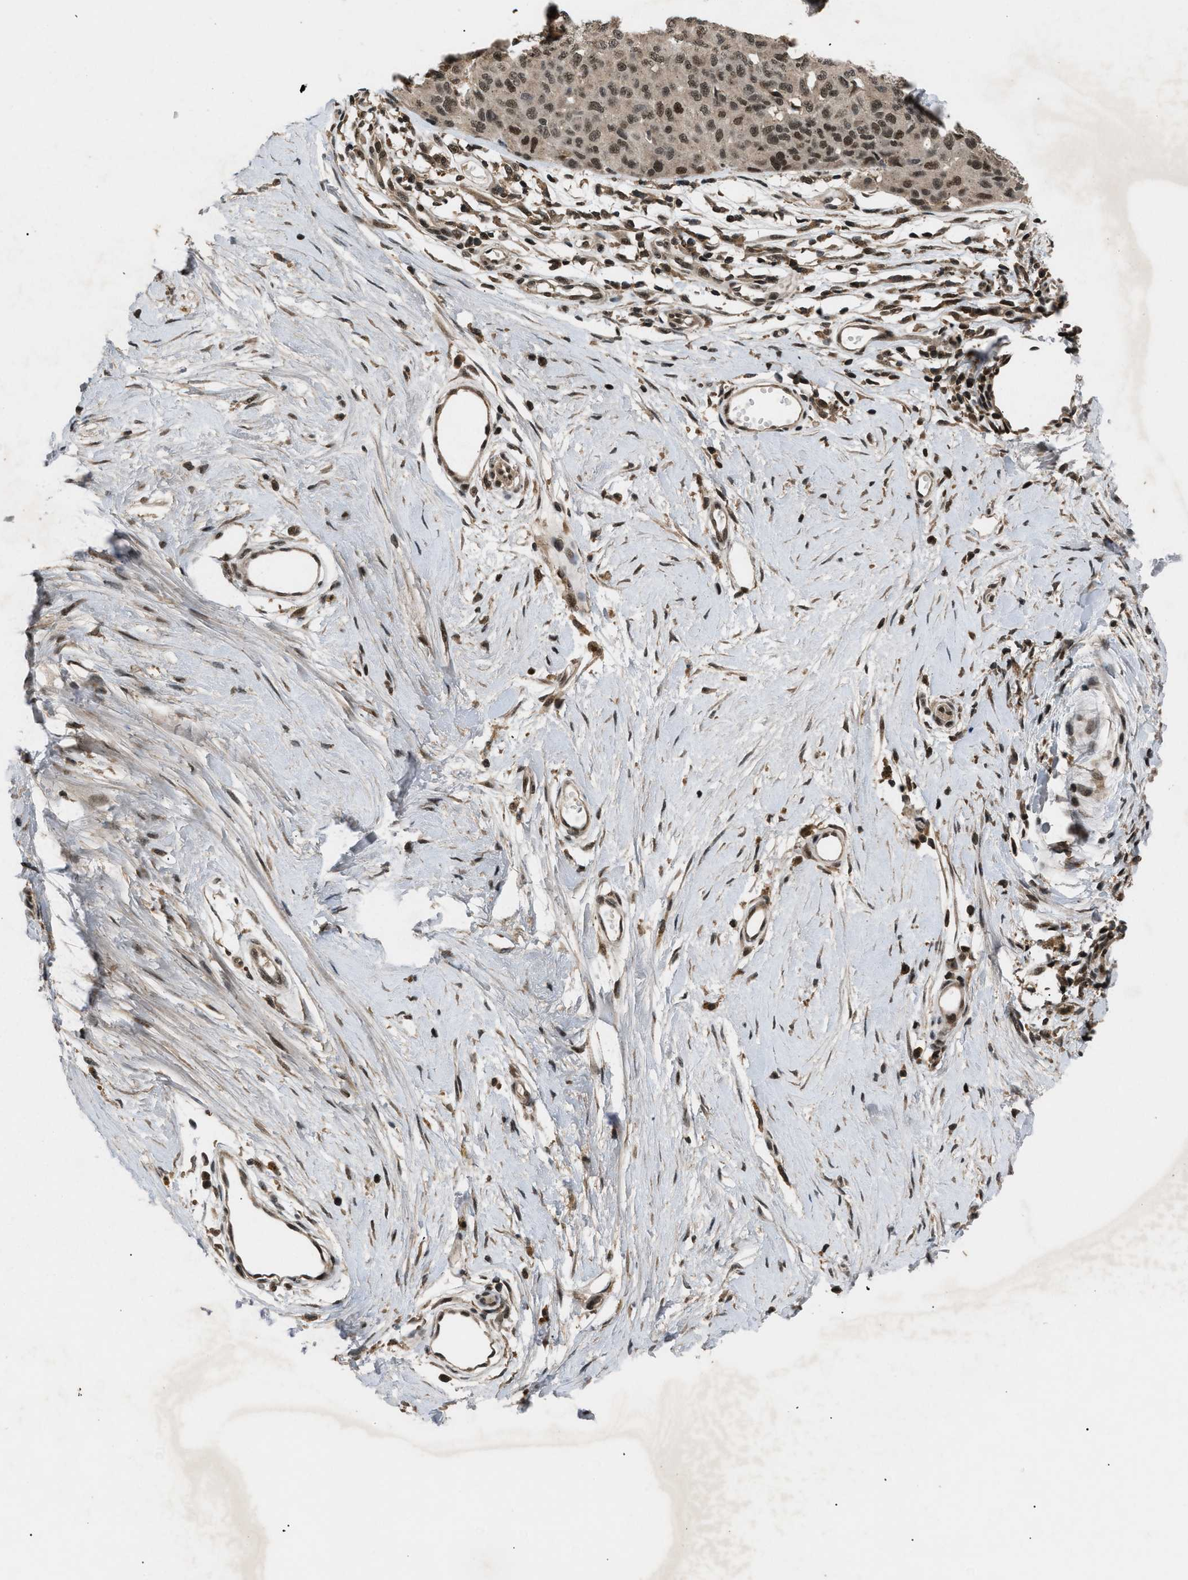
{"staining": {"intensity": "strong", "quantity": ">75%", "location": "nuclear"}, "tissue": "melanoma", "cell_type": "Tumor cells", "image_type": "cancer", "snomed": [{"axis": "morphology", "description": "Normal tissue, NOS"}, {"axis": "morphology", "description": "Malignant melanoma, NOS"}, {"axis": "topography", "description": "Skin"}], "caption": "Malignant melanoma tissue shows strong nuclear positivity in about >75% of tumor cells, visualized by immunohistochemistry.", "gene": "RBM5", "patient": {"sex": "male", "age": 62}}